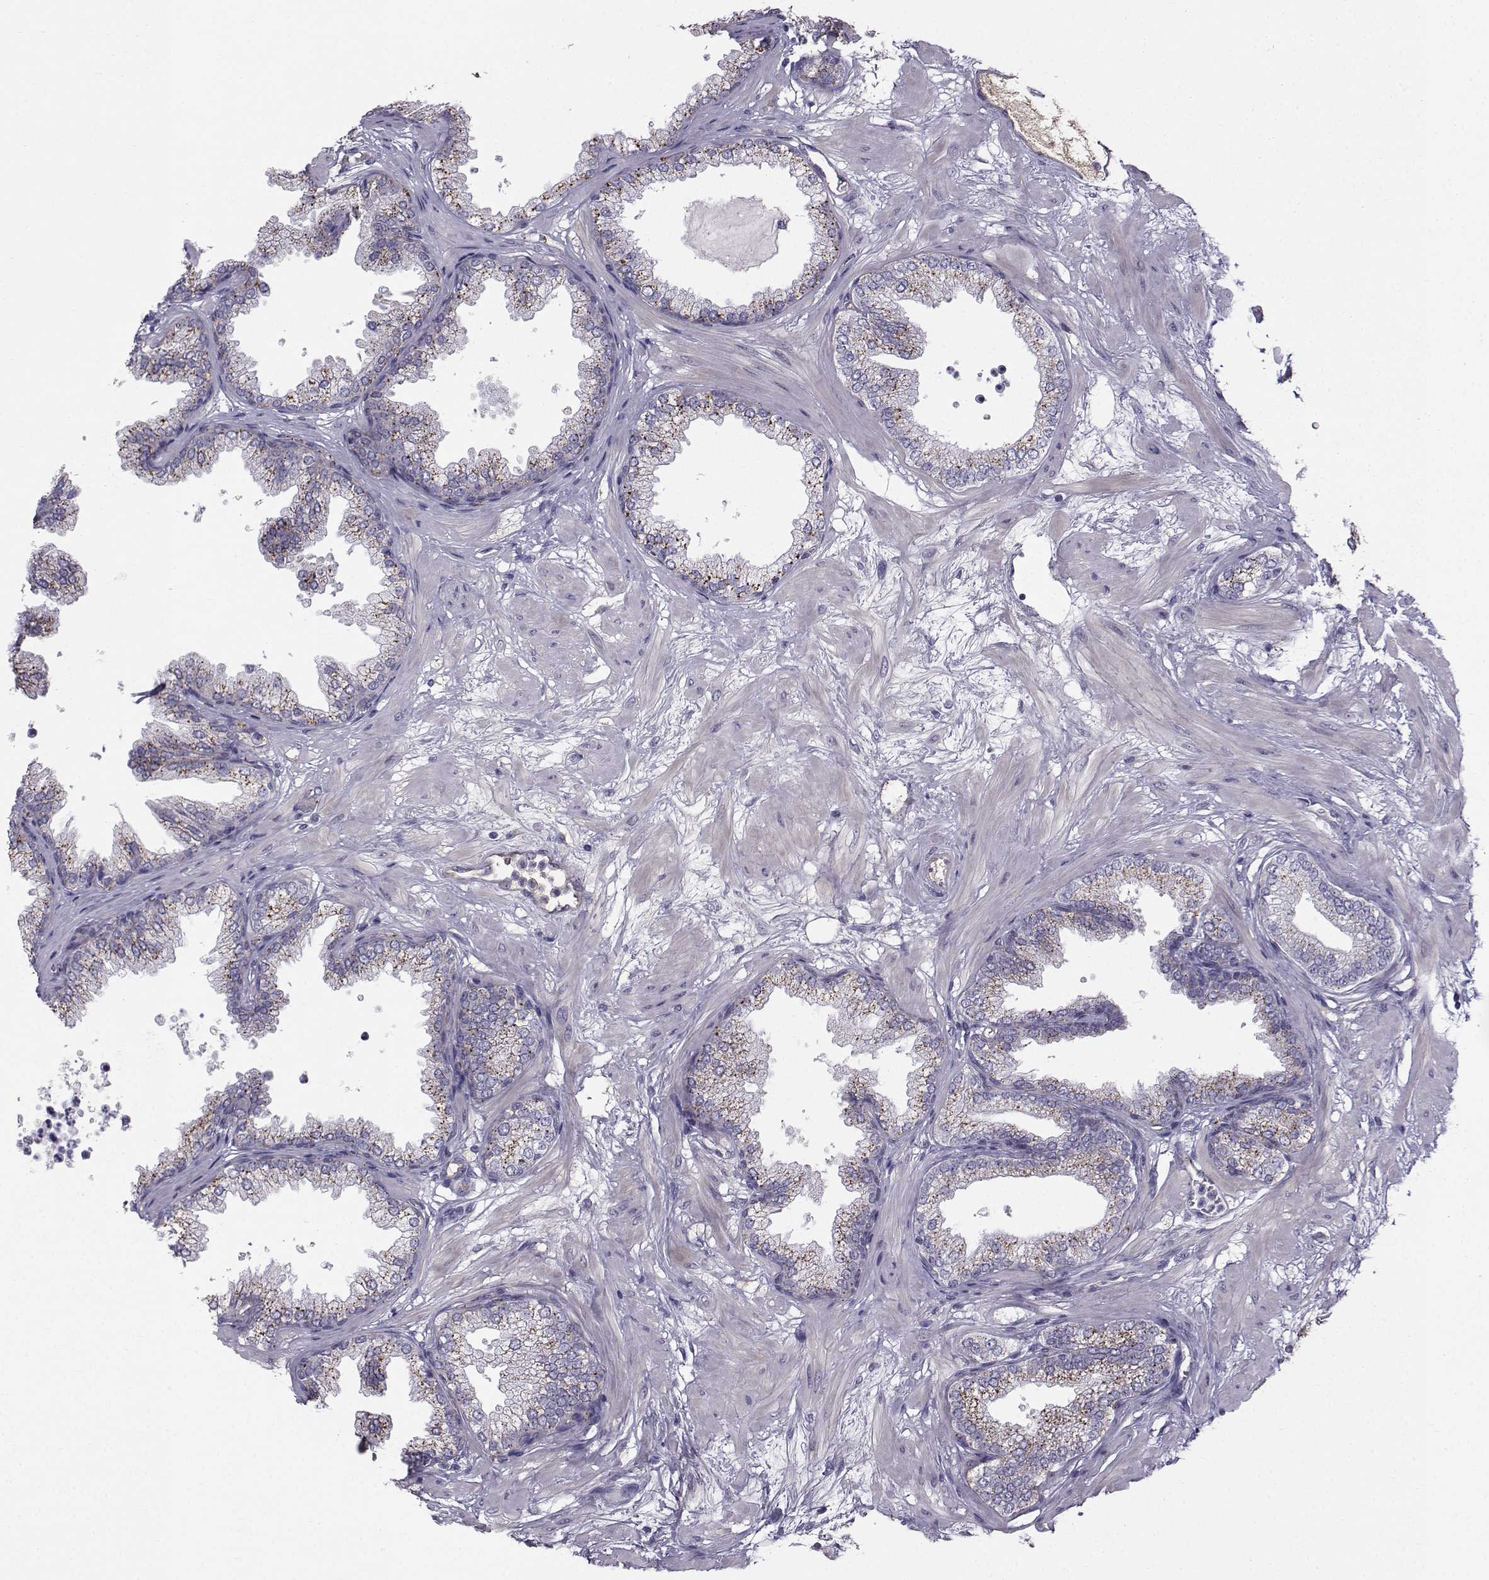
{"staining": {"intensity": "moderate", "quantity": "25%-75%", "location": "cytoplasmic/membranous"}, "tissue": "prostate", "cell_type": "Glandular cells", "image_type": "normal", "snomed": [{"axis": "morphology", "description": "Normal tissue, NOS"}, {"axis": "topography", "description": "Prostate"}], "caption": "Immunohistochemistry (IHC) (DAB) staining of benign human prostate displays moderate cytoplasmic/membranous protein positivity in about 25%-75% of glandular cells.", "gene": "CALCR", "patient": {"sex": "male", "age": 37}}